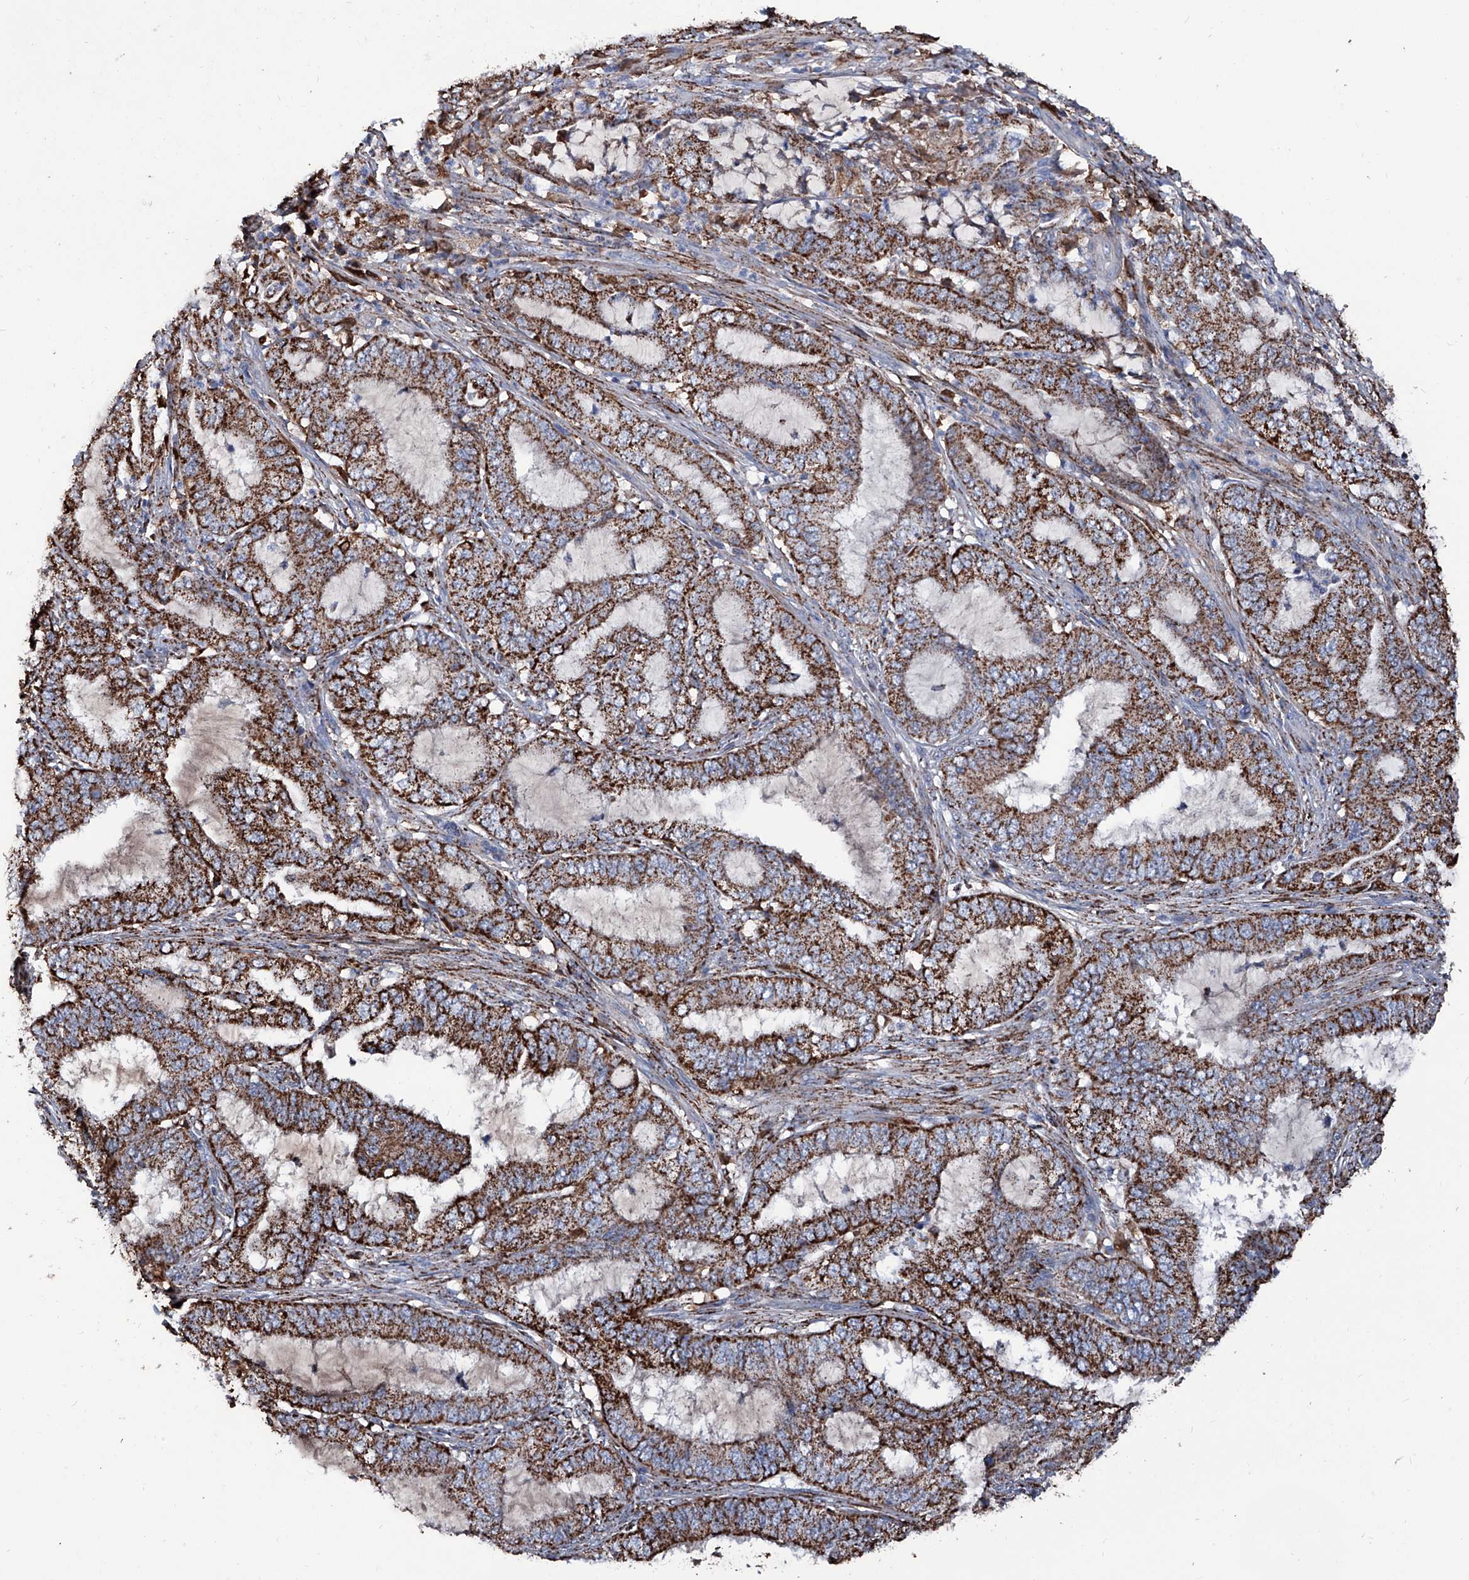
{"staining": {"intensity": "strong", "quantity": ">75%", "location": "cytoplasmic/membranous"}, "tissue": "endometrial cancer", "cell_type": "Tumor cells", "image_type": "cancer", "snomed": [{"axis": "morphology", "description": "Adenocarcinoma, NOS"}, {"axis": "topography", "description": "Endometrium"}], "caption": "The immunohistochemical stain highlights strong cytoplasmic/membranous positivity in tumor cells of endometrial cancer (adenocarcinoma) tissue. Nuclei are stained in blue.", "gene": "NHS", "patient": {"sex": "female", "age": 51}}